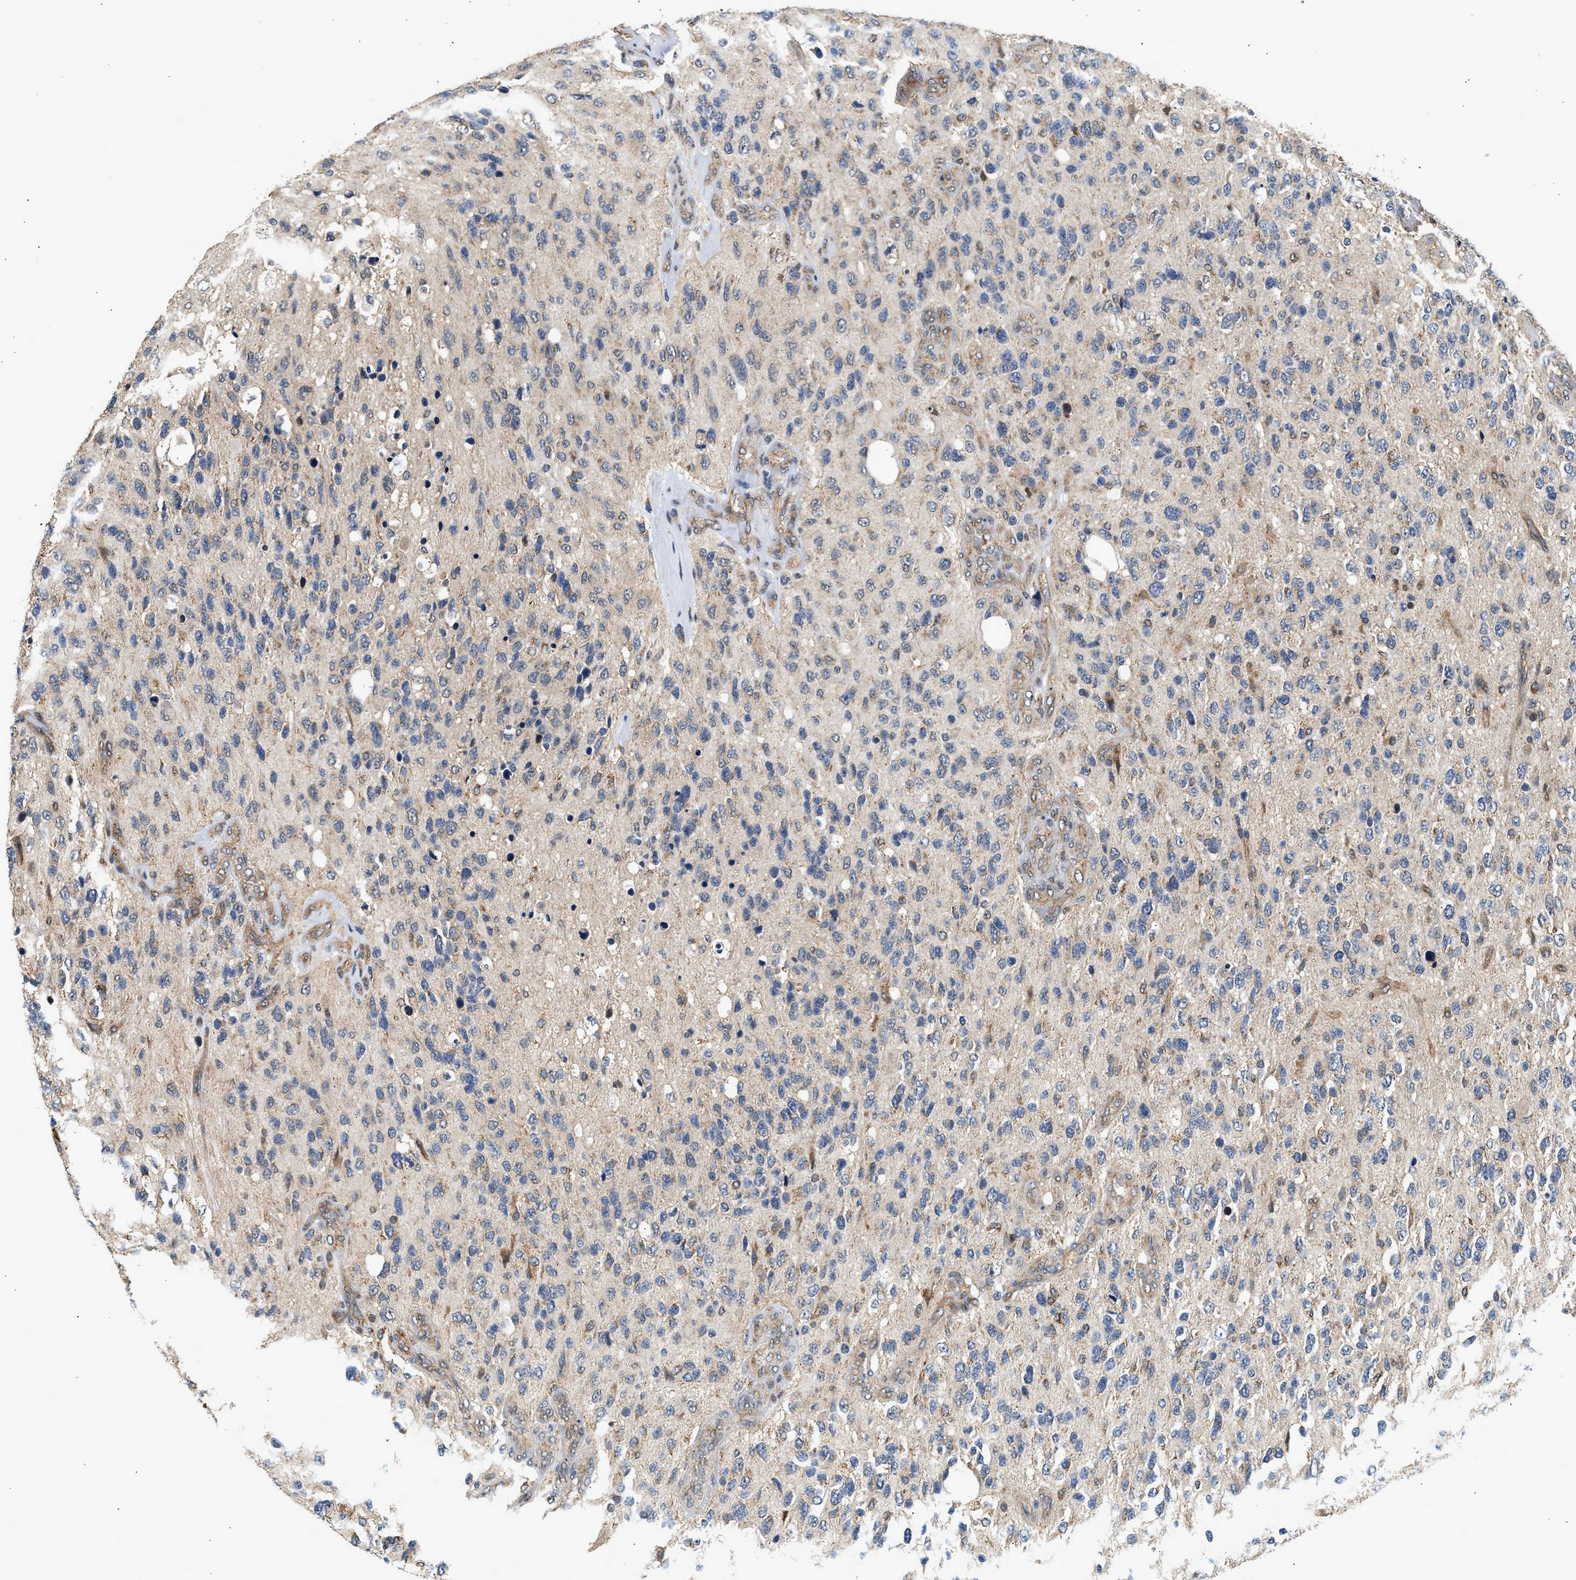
{"staining": {"intensity": "weak", "quantity": "<25%", "location": "cytoplasmic/membranous"}, "tissue": "glioma", "cell_type": "Tumor cells", "image_type": "cancer", "snomed": [{"axis": "morphology", "description": "Glioma, malignant, High grade"}, {"axis": "topography", "description": "Brain"}], "caption": "Immunohistochemical staining of malignant high-grade glioma displays no significant staining in tumor cells.", "gene": "DUSP14", "patient": {"sex": "female", "age": 58}}